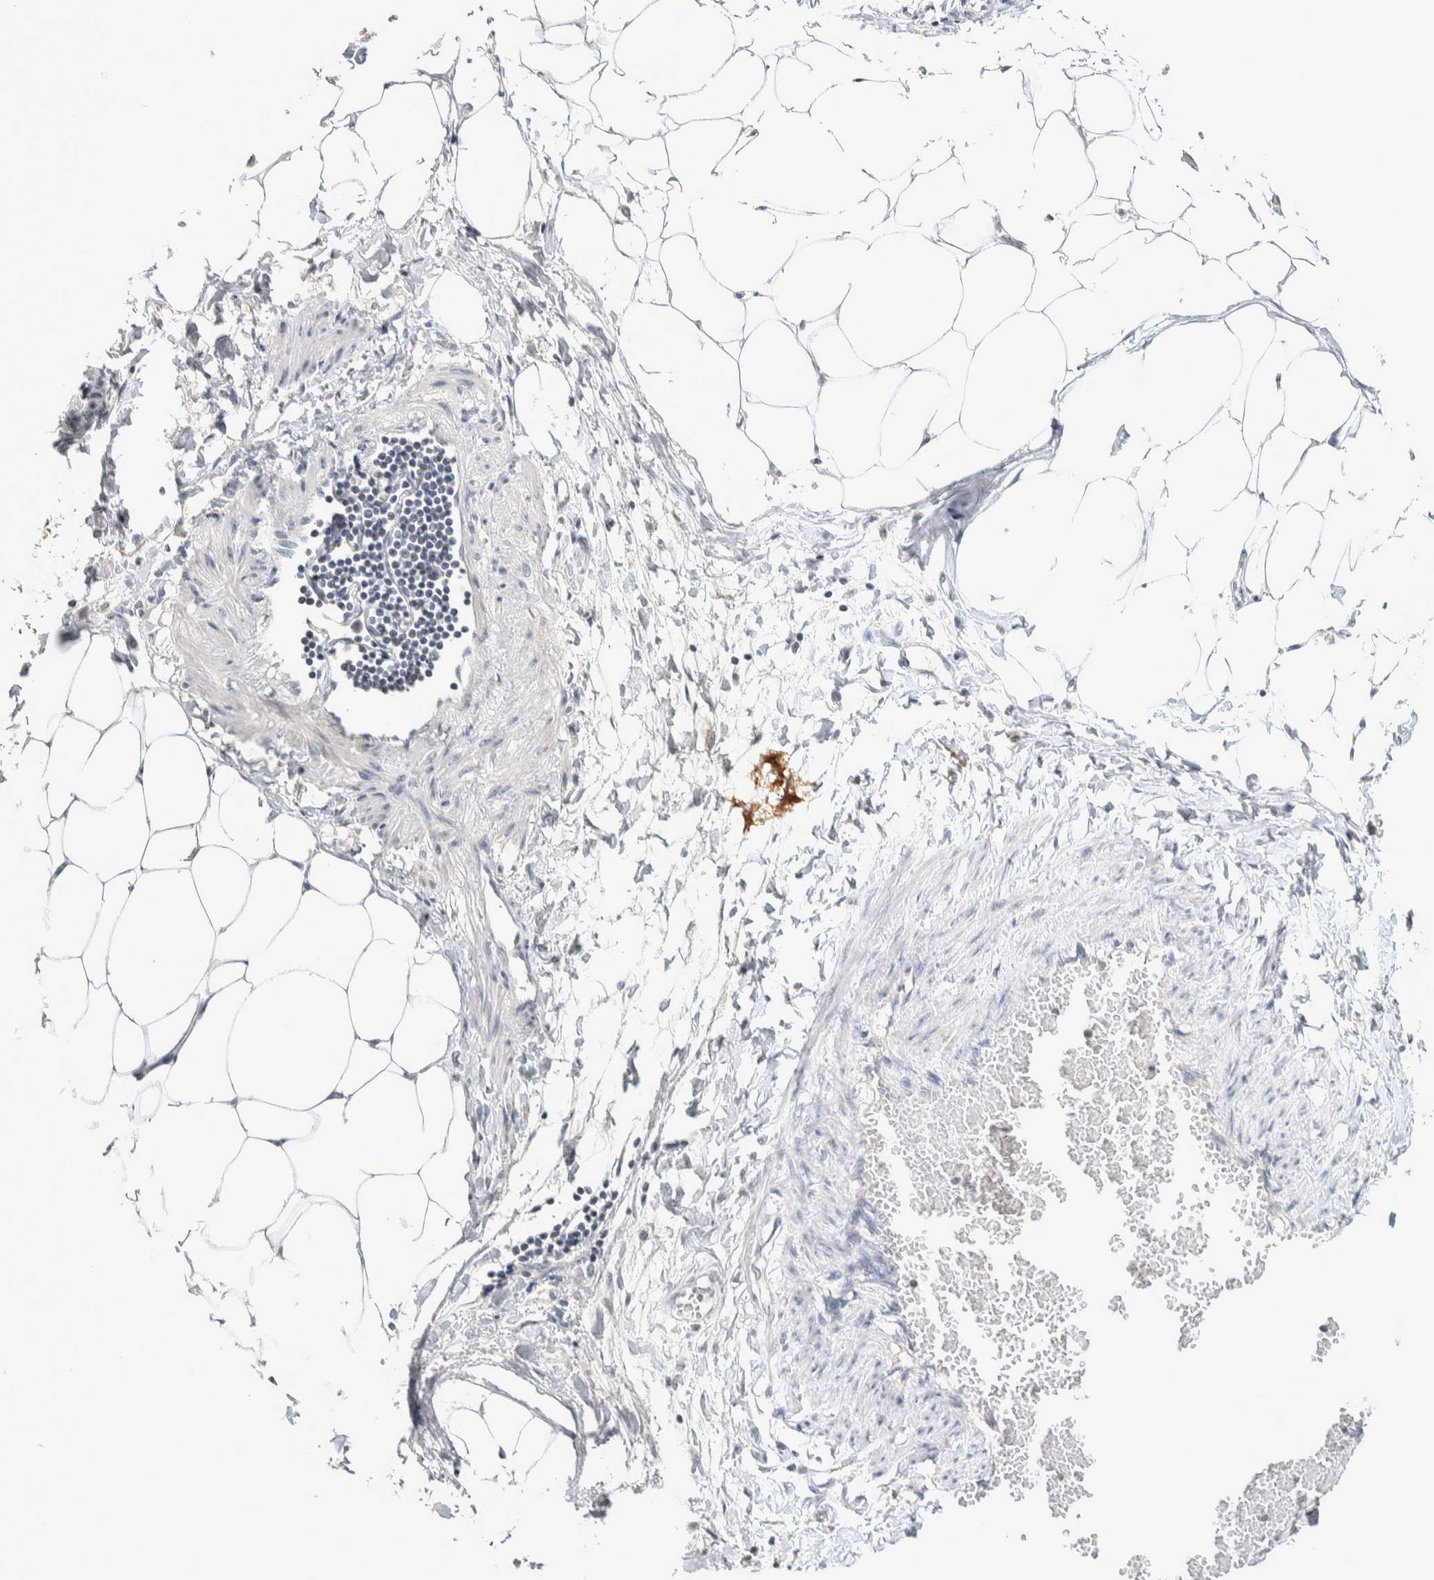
{"staining": {"intensity": "negative", "quantity": "none", "location": "none"}, "tissue": "adipose tissue", "cell_type": "Adipocytes", "image_type": "normal", "snomed": [{"axis": "morphology", "description": "Normal tissue, NOS"}, {"axis": "morphology", "description": "Adenocarcinoma, NOS"}, {"axis": "topography", "description": "Colon"}, {"axis": "topography", "description": "Peripheral nerve tissue"}], "caption": "This is an IHC image of unremarkable adipose tissue. There is no staining in adipocytes.", "gene": "CRAT", "patient": {"sex": "male", "age": 14}}